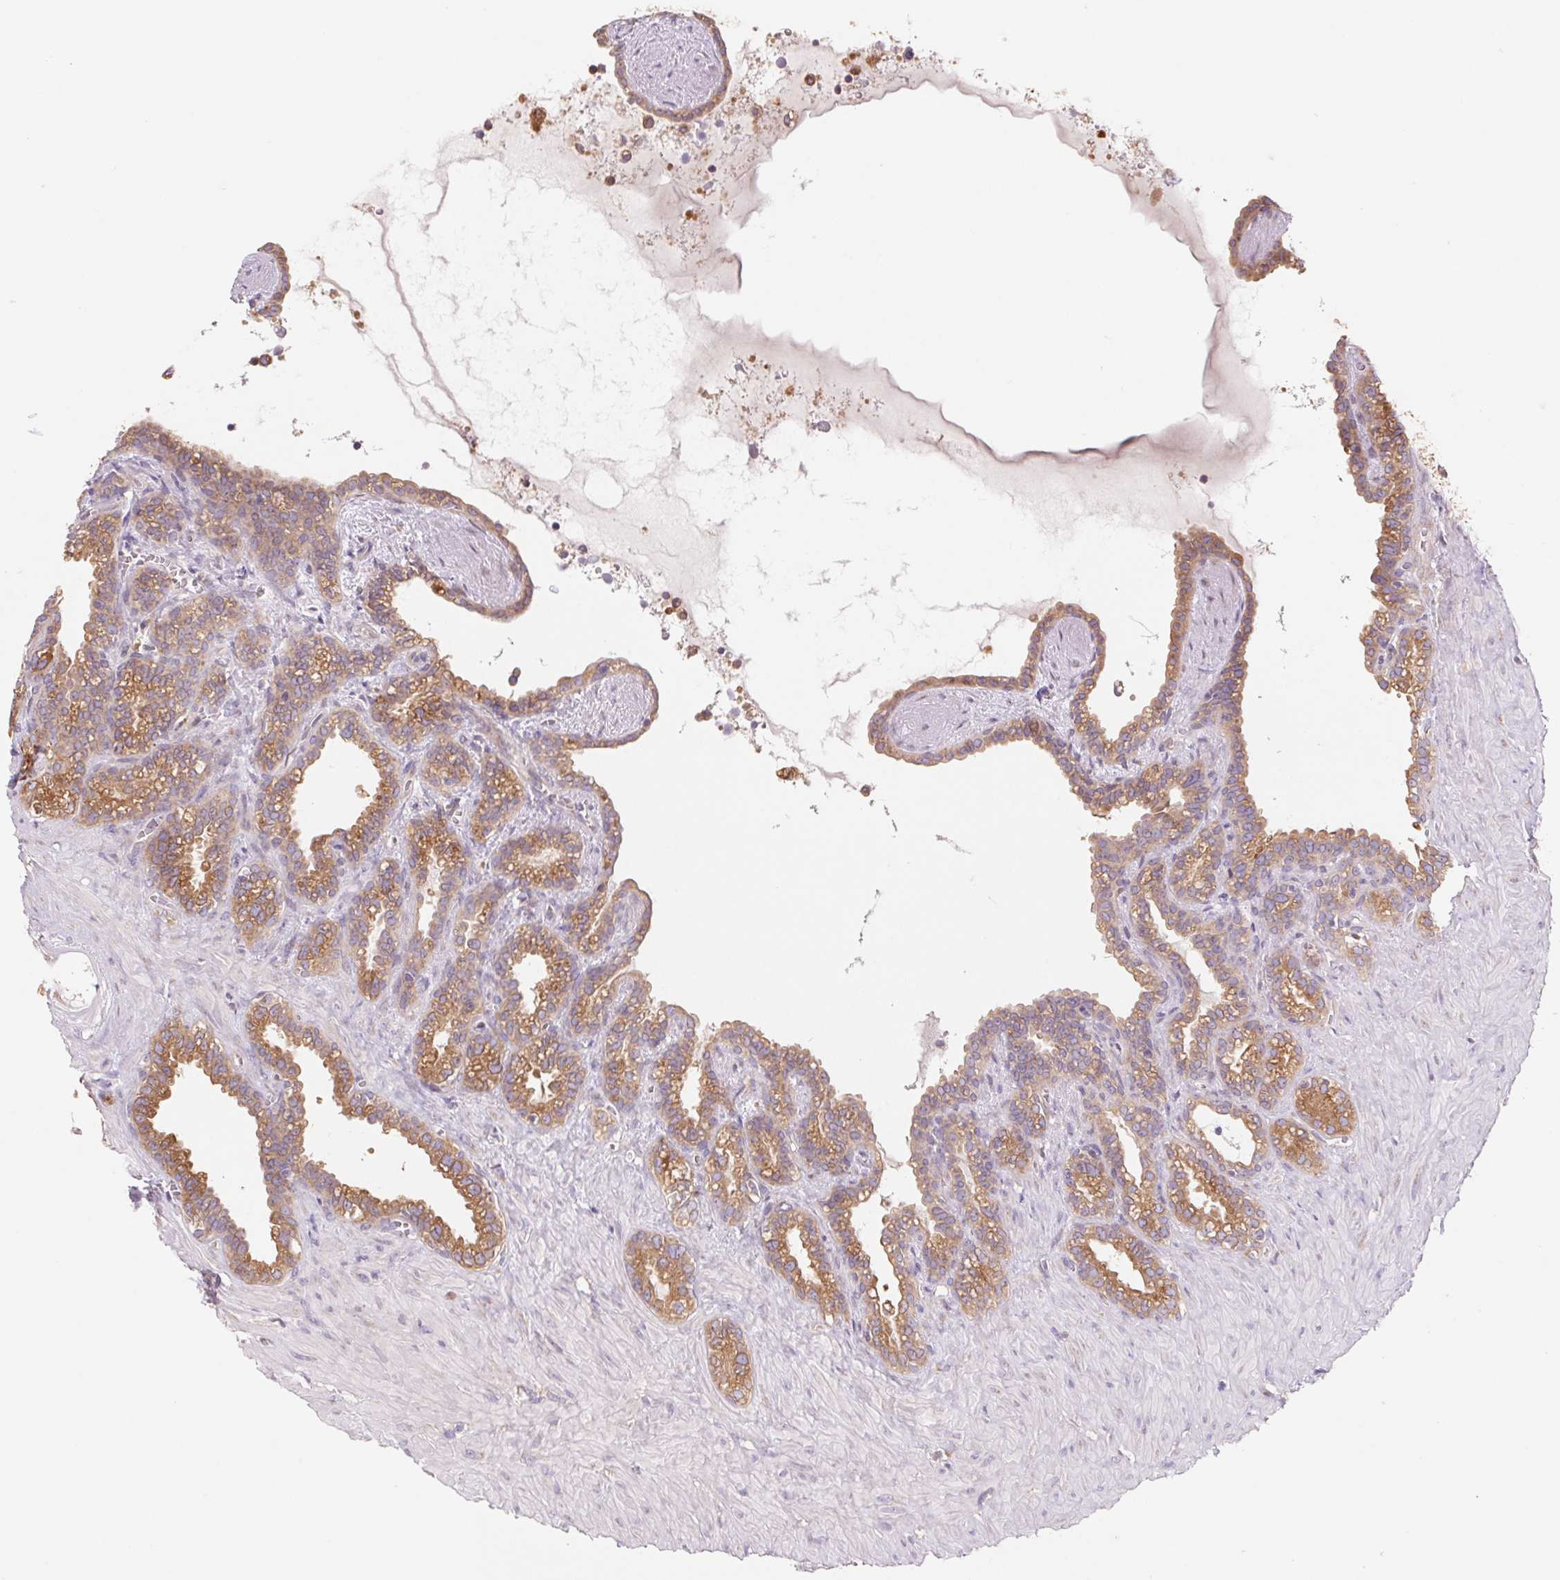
{"staining": {"intensity": "moderate", "quantity": ">75%", "location": "cytoplasmic/membranous"}, "tissue": "seminal vesicle", "cell_type": "Glandular cells", "image_type": "normal", "snomed": [{"axis": "morphology", "description": "Normal tissue, NOS"}, {"axis": "topography", "description": "Seminal veicle"}], "caption": "Protein staining of benign seminal vesicle exhibits moderate cytoplasmic/membranous expression in approximately >75% of glandular cells.", "gene": "RAB1A", "patient": {"sex": "male", "age": 76}}